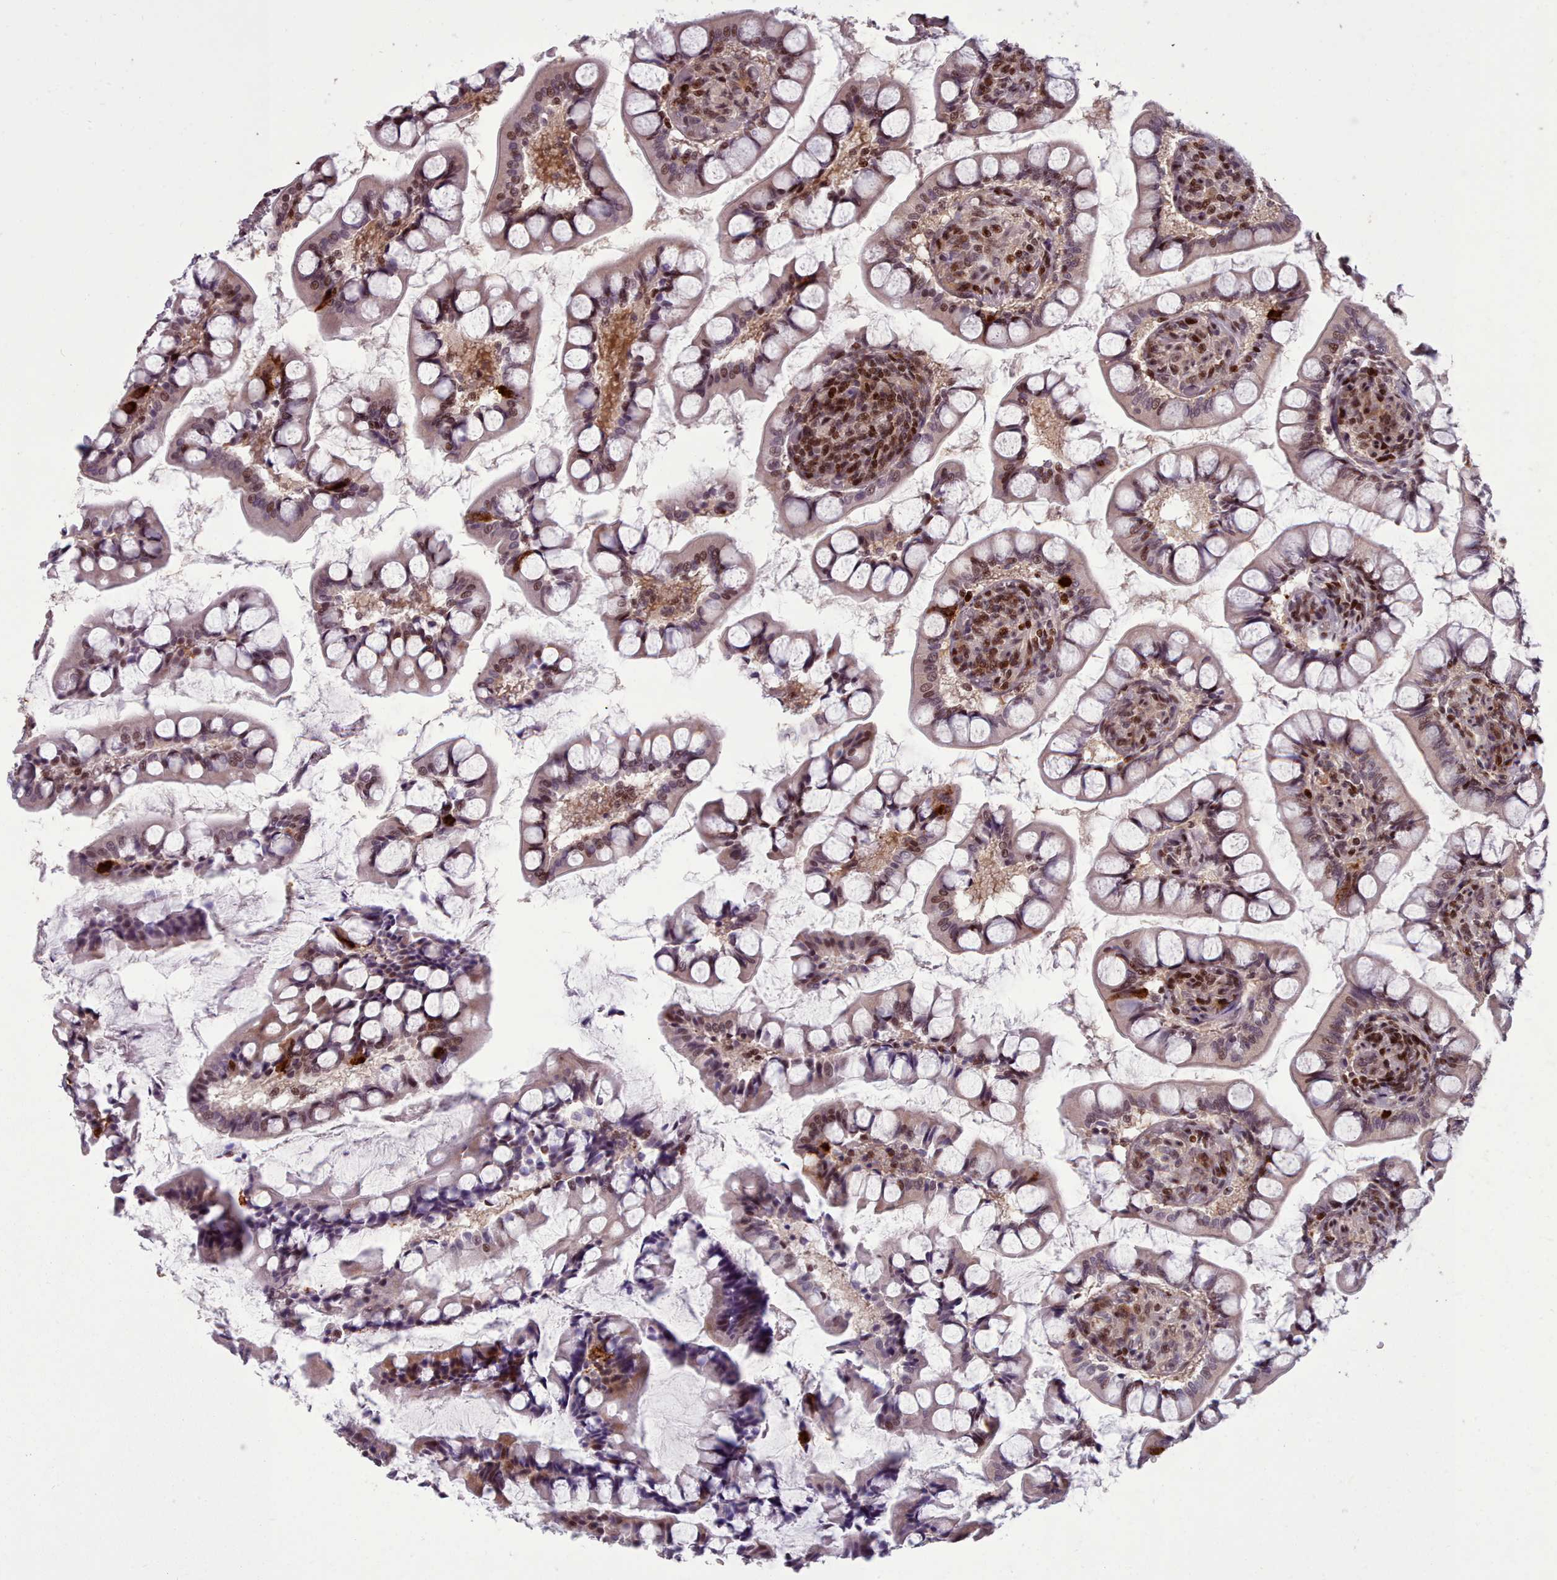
{"staining": {"intensity": "weak", "quantity": "25%-75%", "location": "cytoplasmic/membranous,nuclear"}, "tissue": "small intestine", "cell_type": "Glandular cells", "image_type": "normal", "snomed": [{"axis": "morphology", "description": "Normal tissue, NOS"}, {"axis": "topography", "description": "Small intestine"}], "caption": "Brown immunohistochemical staining in unremarkable human small intestine demonstrates weak cytoplasmic/membranous,nuclear positivity in approximately 25%-75% of glandular cells.", "gene": "ENSA", "patient": {"sex": "male", "age": 52}}